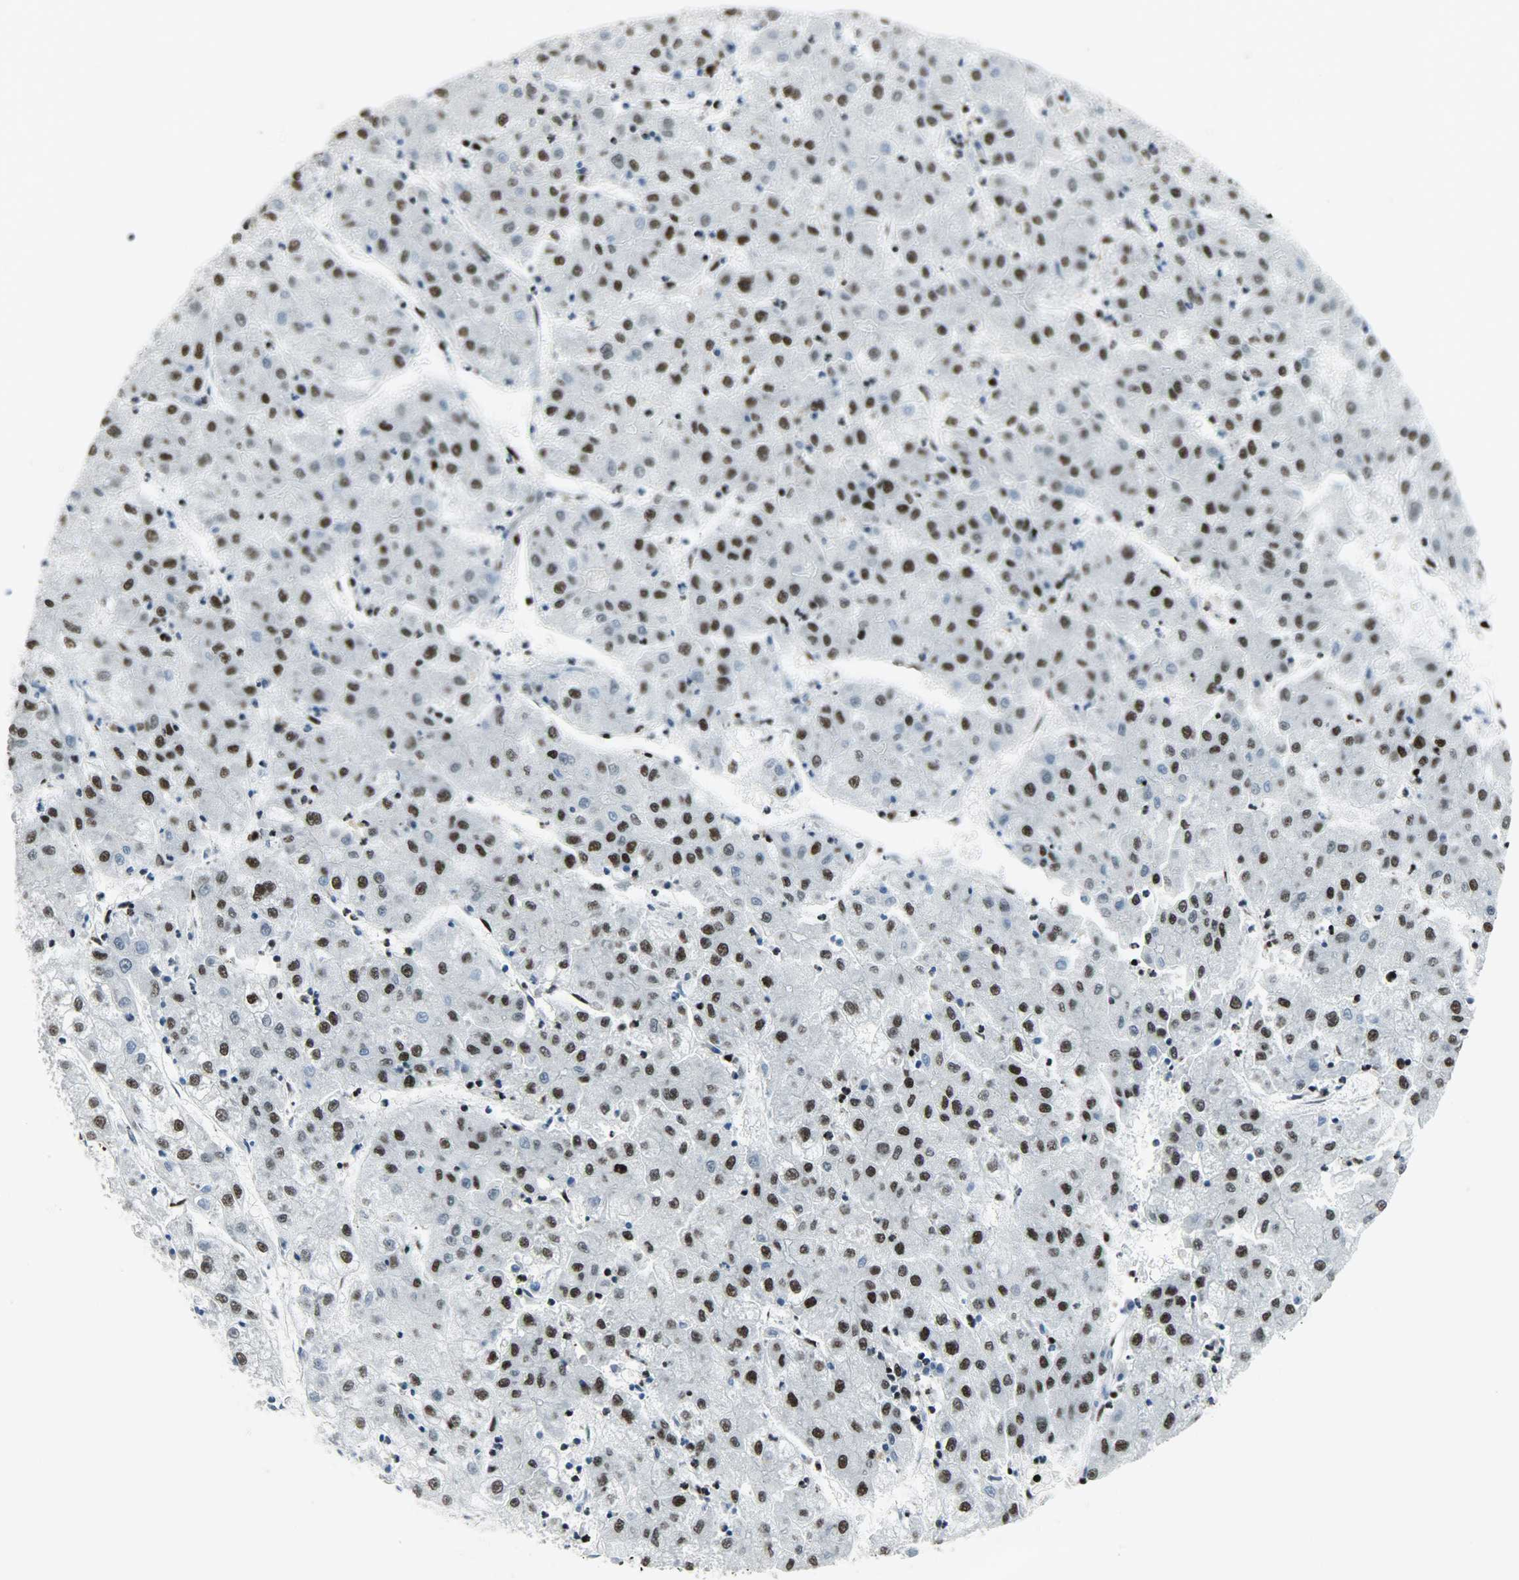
{"staining": {"intensity": "strong", "quantity": "25%-75%", "location": "nuclear"}, "tissue": "liver cancer", "cell_type": "Tumor cells", "image_type": "cancer", "snomed": [{"axis": "morphology", "description": "Carcinoma, Hepatocellular, NOS"}, {"axis": "topography", "description": "Liver"}], "caption": "This is a photomicrograph of immunohistochemistry staining of liver hepatocellular carcinoma, which shows strong expression in the nuclear of tumor cells.", "gene": "SNRPA", "patient": {"sex": "male", "age": 72}}